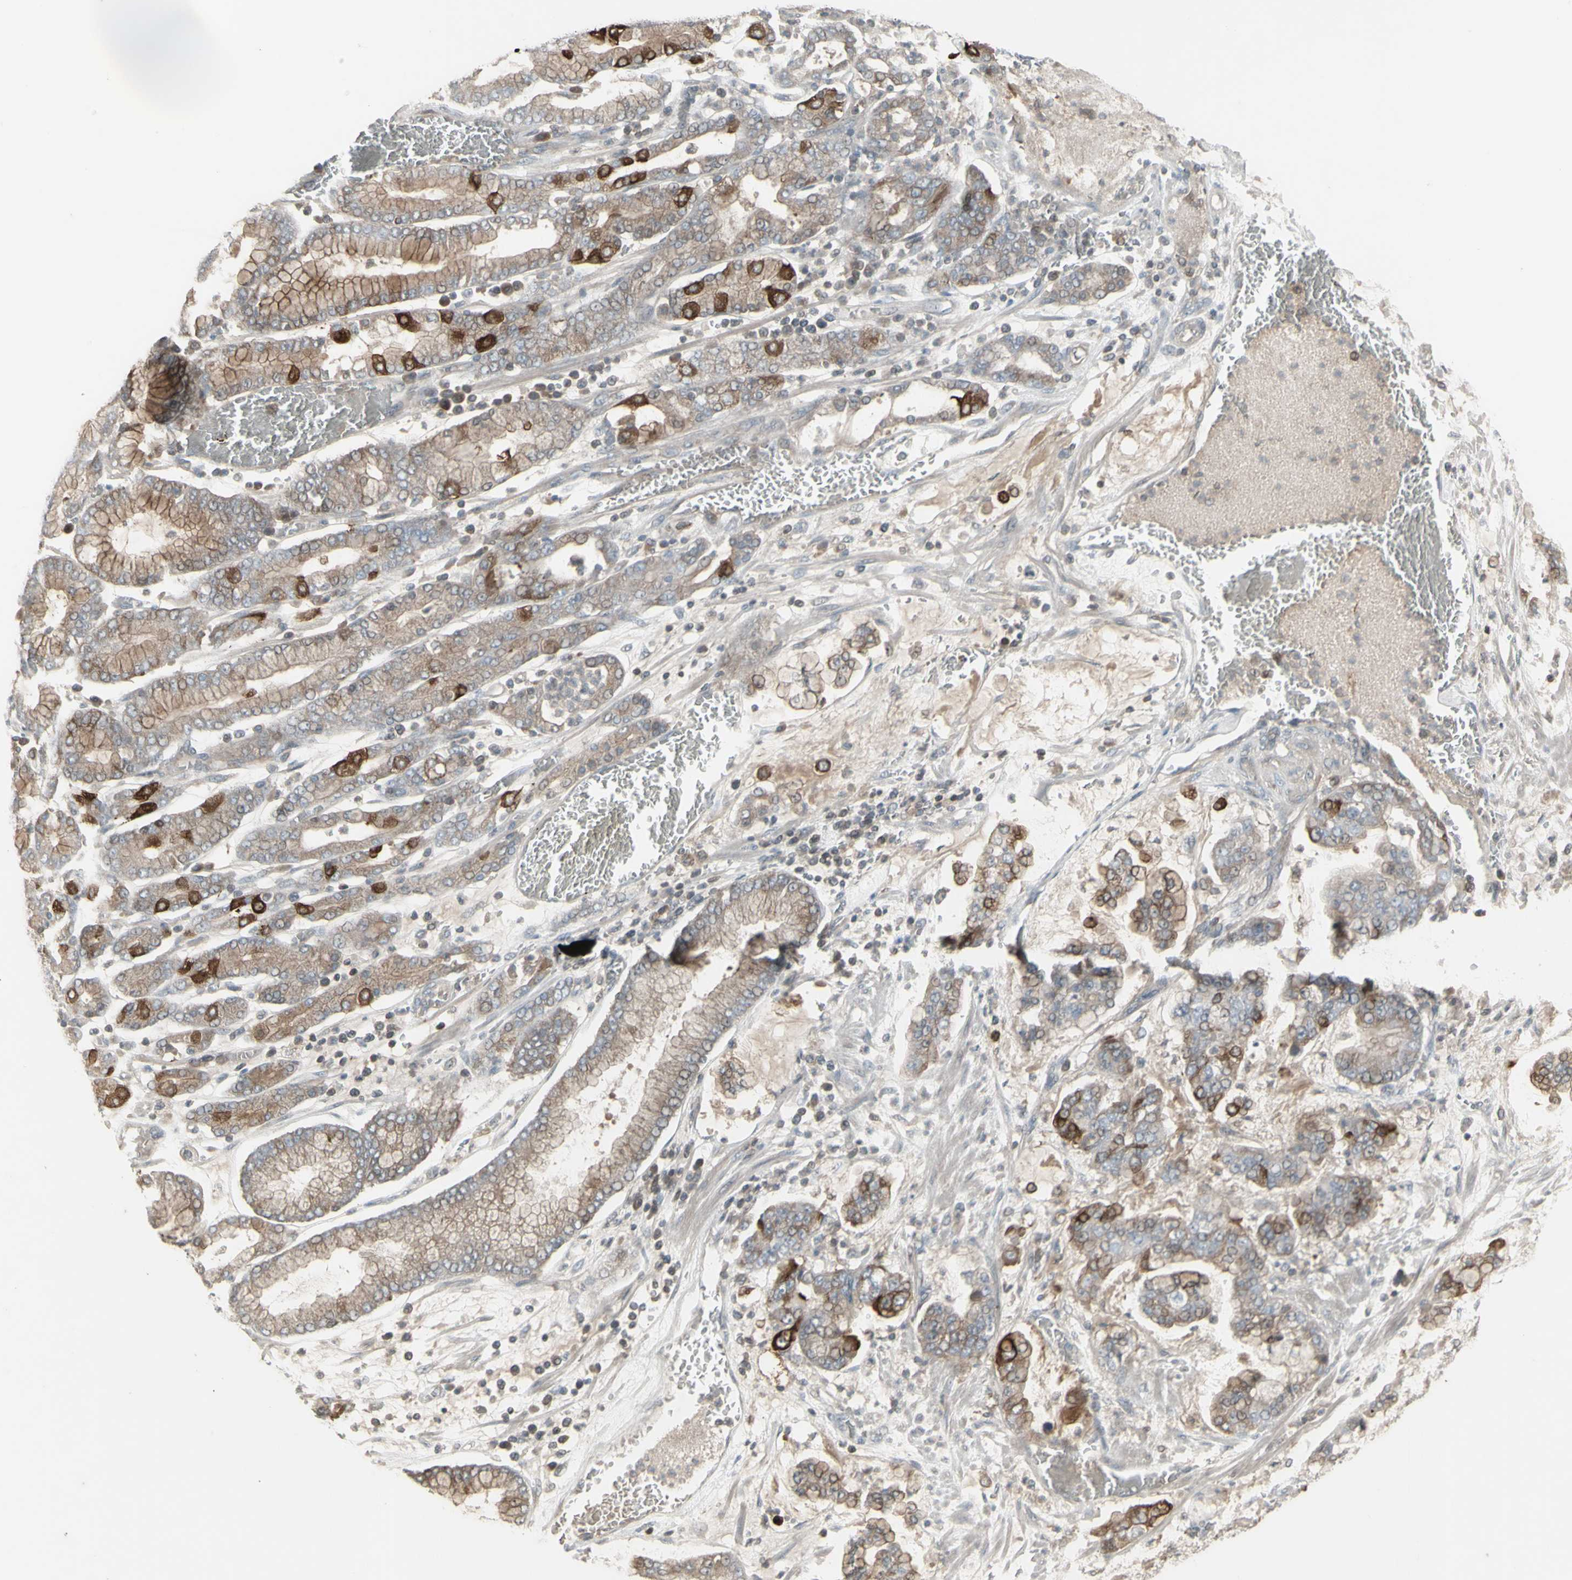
{"staining": {"intensity": "strong", "quantity": "25%-75%", "location": "cytoplasmic/membranous"}, "tissue": "stomach cancer", "cell_type": "Tumor cells", "image_type": "cancer", "snomed": [{"axis": "morphology", "description": "Normal tissue, NOS"}, {"axis": "morphology", "description": "Adenocarcinoma, NOS"}, {"axis": "topography", "description": "Stomach, upper"}, {"axis": "topography", "description": "Stomach"}], "caption": "Immunohistochemical staining of human stomach cancer (adenocarcinoma) displays high levels of strong cytoplasmic/membranous protein positivity in approximately 25%-75% of tumor cells.", "gene": "CSK", "patient": {"sex": "male", "age": 76}}